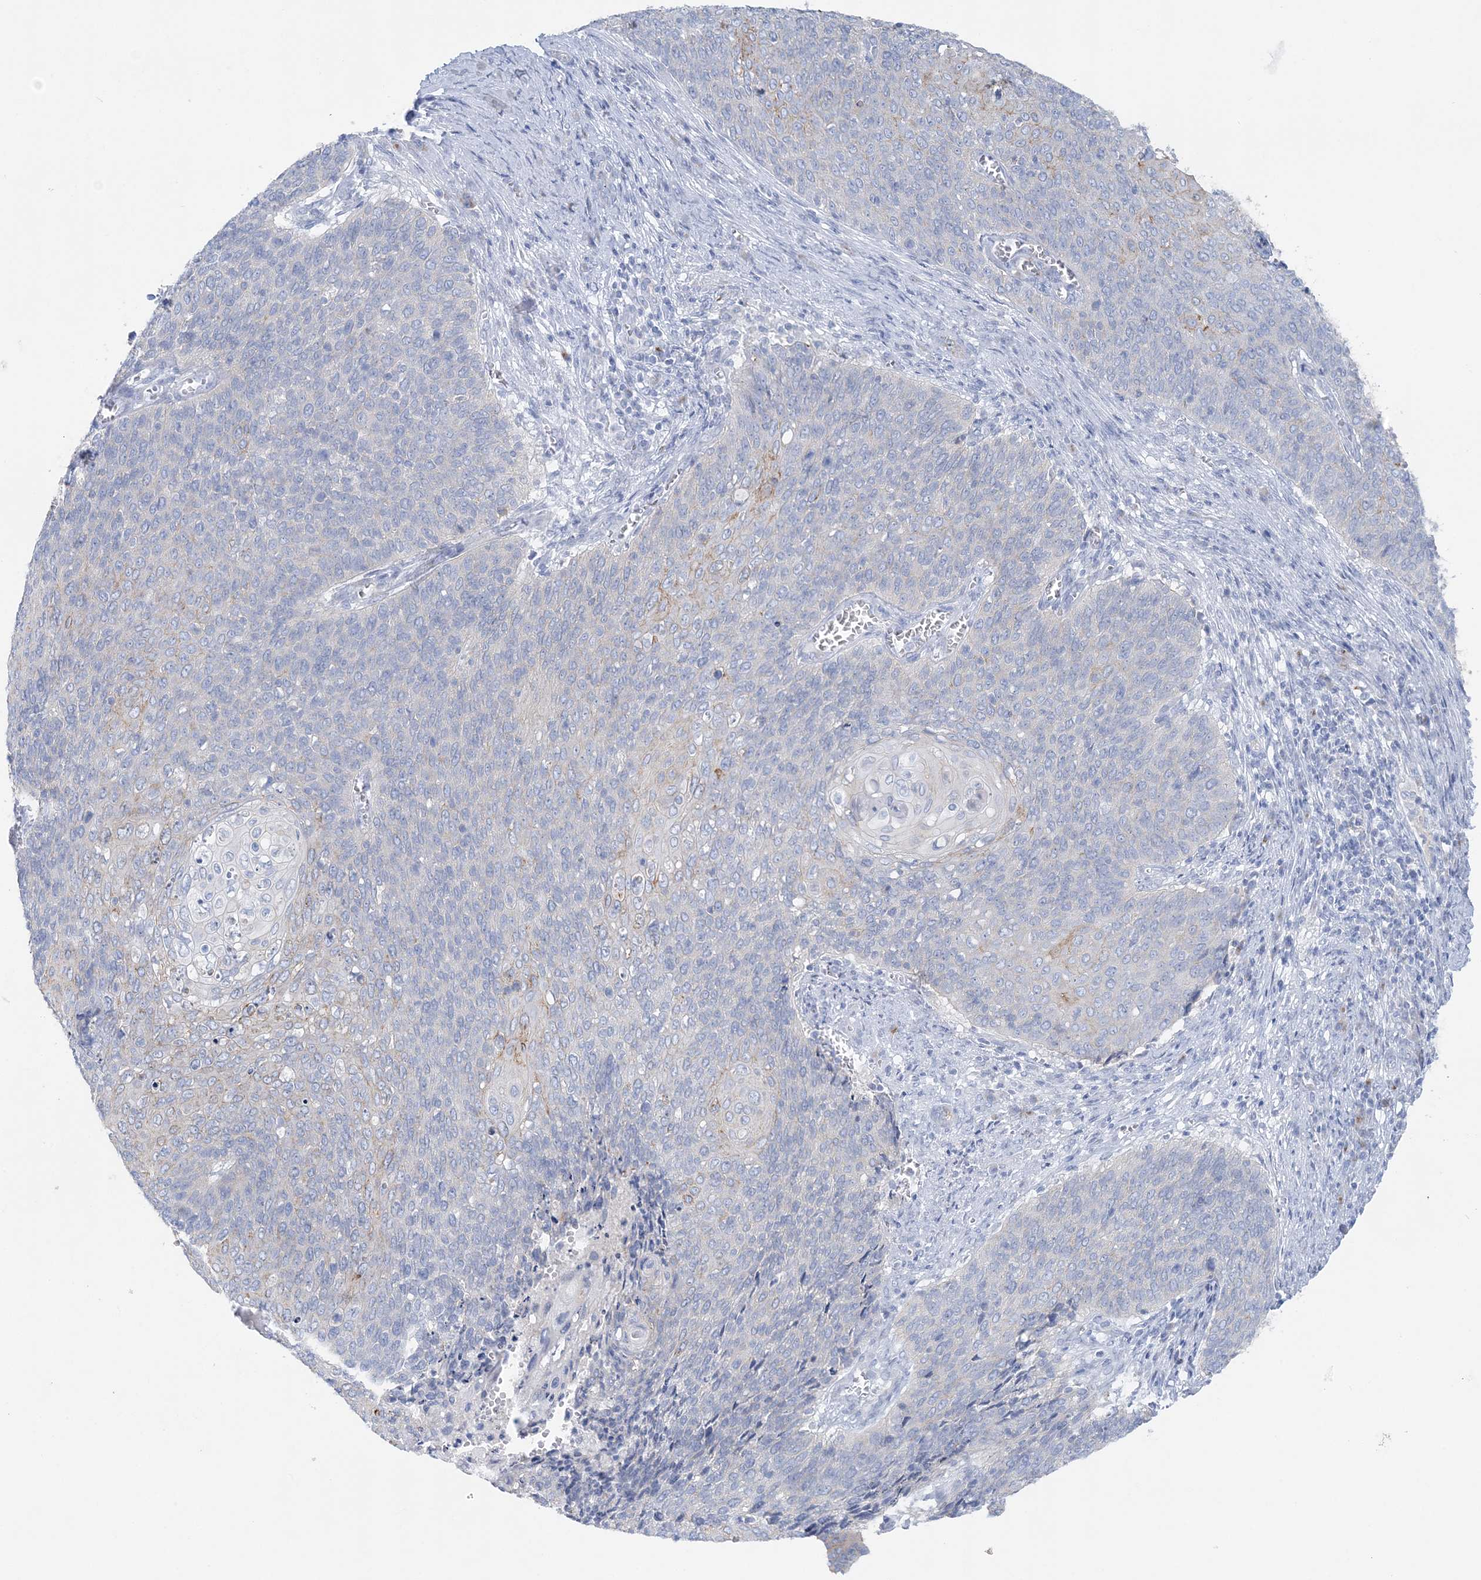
{"staining": {"intensity": "weak", "quantity": "<25%", "location": "cytoplasmic/membranous"}, "tissue": "cervical cancer", "cell_type": "Tumor cells", "image_type": "cancer", "snomed": [{"axis": "morphology", "description": "Squamous cell carcinoma, NOS"}, {"axis": "topography", "description": "Cervix"}], "caption": "The photomicrograph demonstrates no staining of tumor cells in cervical squamous cell carcinoma.", "gene": "SLC5A6", "patient": {"sex": "female", "age": 39}}